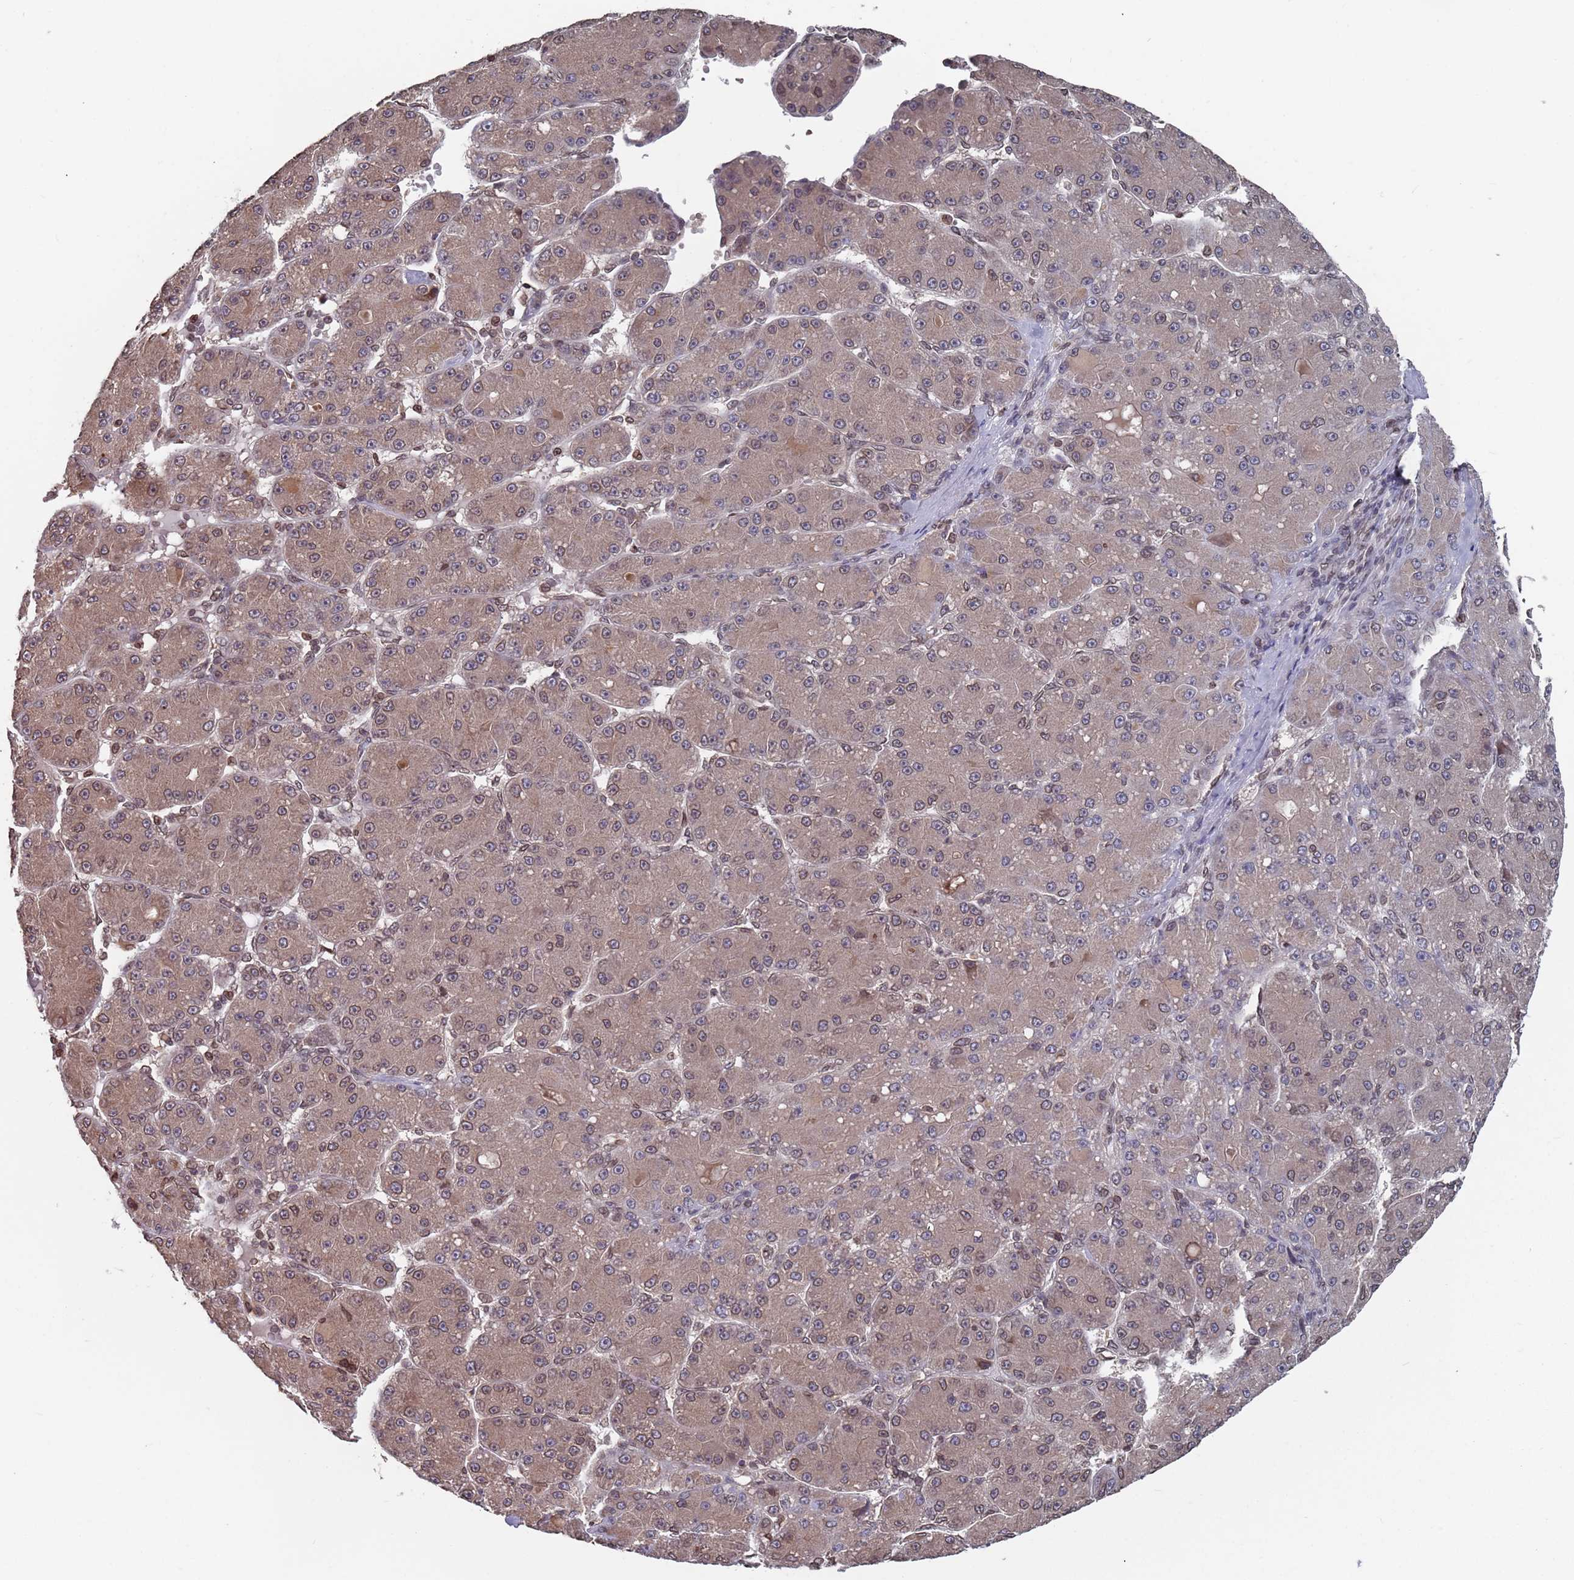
{"staining": {"intensity": "weak", "quantity": "25%-75%", "location": "cytoplasmic/membranous,nuclear"}, "tissue": "liver cancer", "cell_type": "Tumor cells", "image_type": "cancer", "snomed": [{"axis": "morphology", "description": "Carcinoma, Hepatocellular, NOS"}, {"axis": "topography", "description": "Liver"}], "caption": "Immunohistochemistry (DAB (3,3'-diaminobenzidine)) staining of human liver cancer demonstrates weak cytoplasmic/membranous and nuclear protein staining in about 25%-75% of tumor cells. (IHC, brightfield microscopy, high magnification).", "gene": "SDHAF3", "patient": {"sex": "male", "age": 67}}